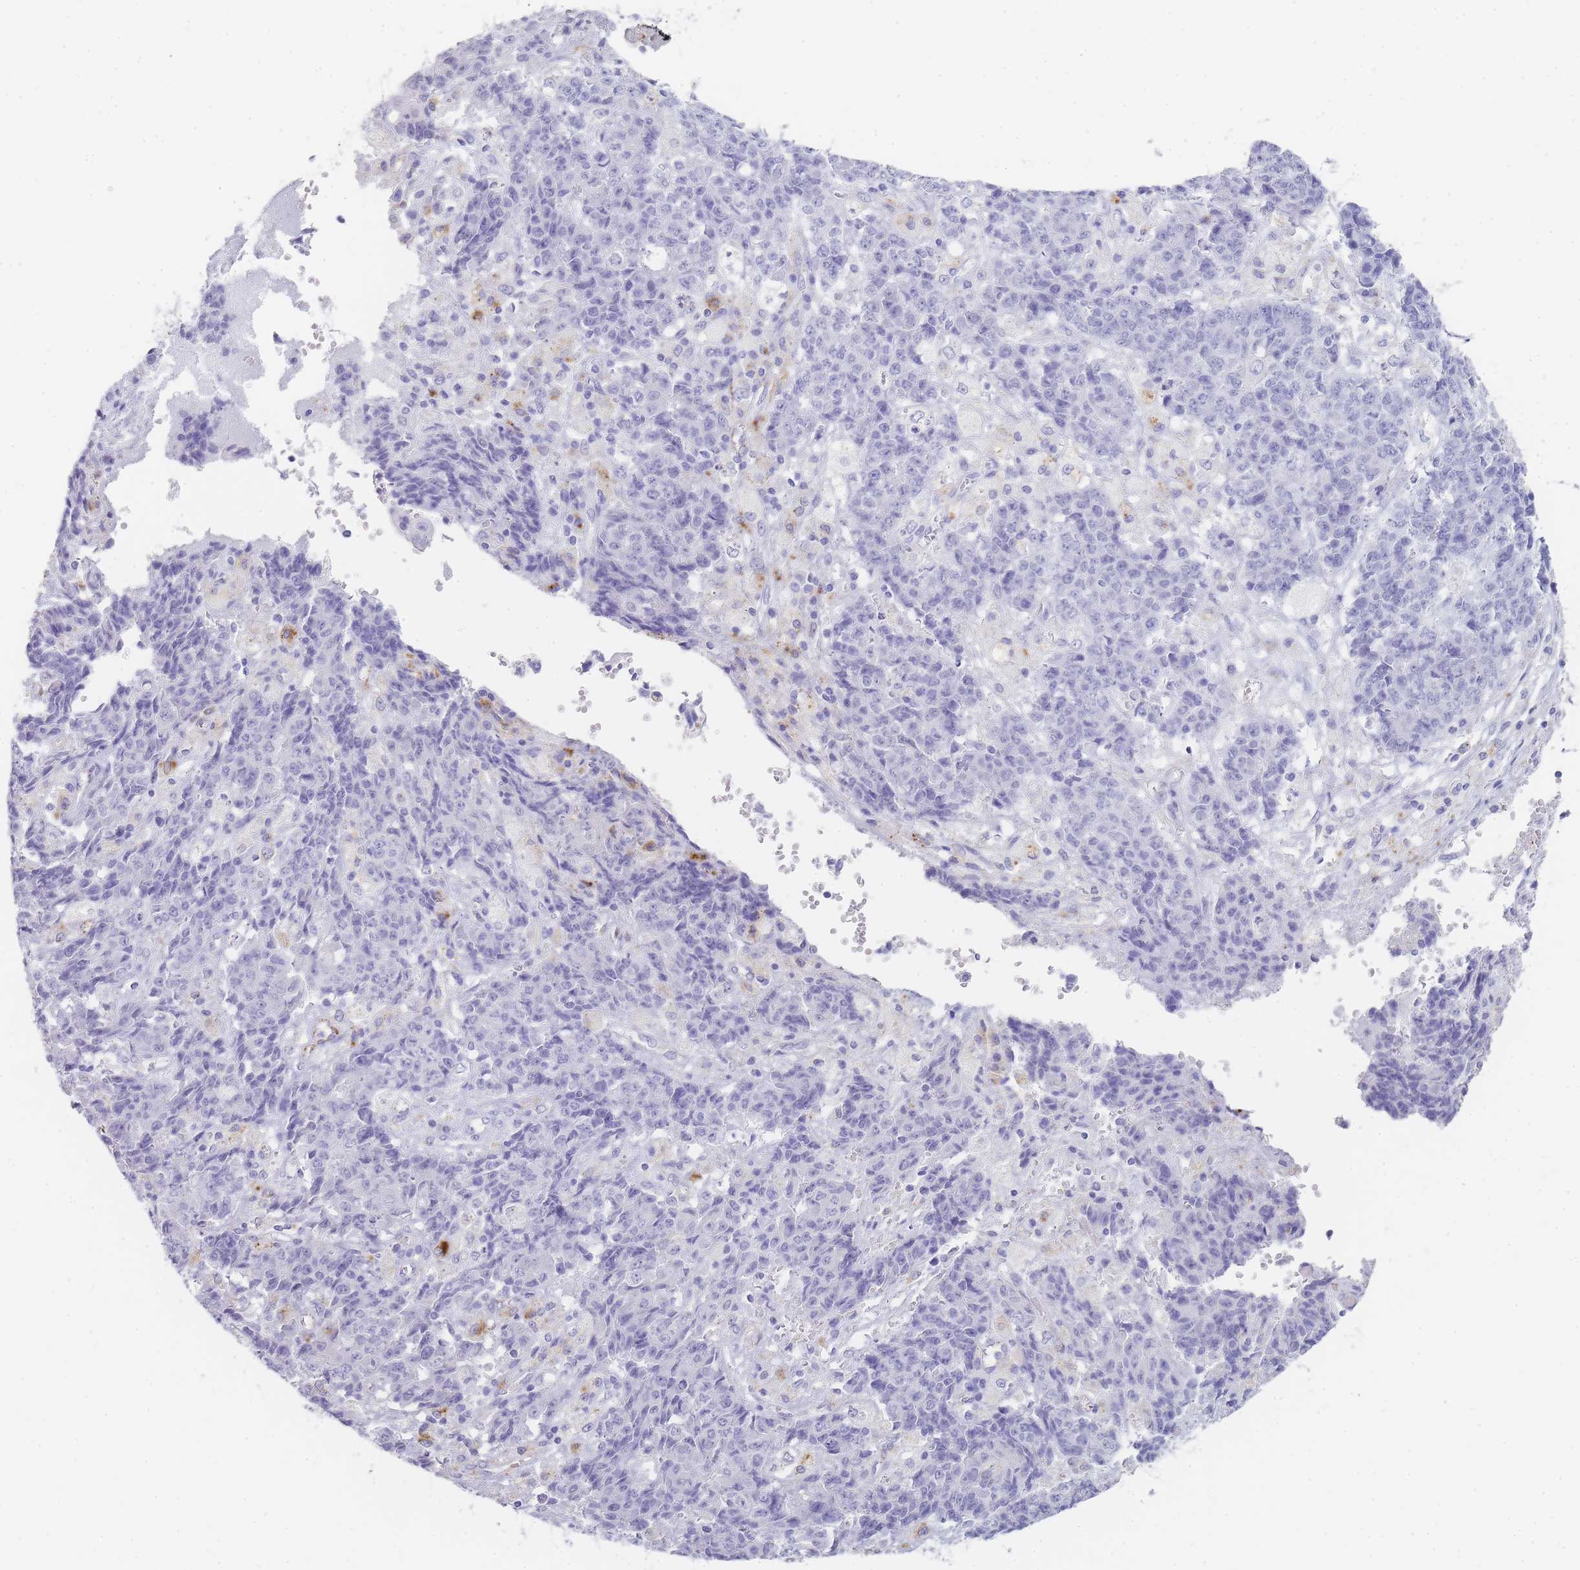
{"staining": {"intensity": "negative", "quantity": "none", "location": "none"}, "tissue": "ovarian cancer", "cell_type": "Tumor cells", "image_type": "cancer", "snomed": [{"axis": "morphology", "description": "Carcinoma, endometroid"}, {"axis": "topography", "description": "Ovary"}], "caption": "Ovarian cancer (endometroid carcinoma) was stained to show a protein in brown. There is no significant positivity in tumor cells.", "gene": "RHO", "patient": {"sex": "female", "age": 42}}